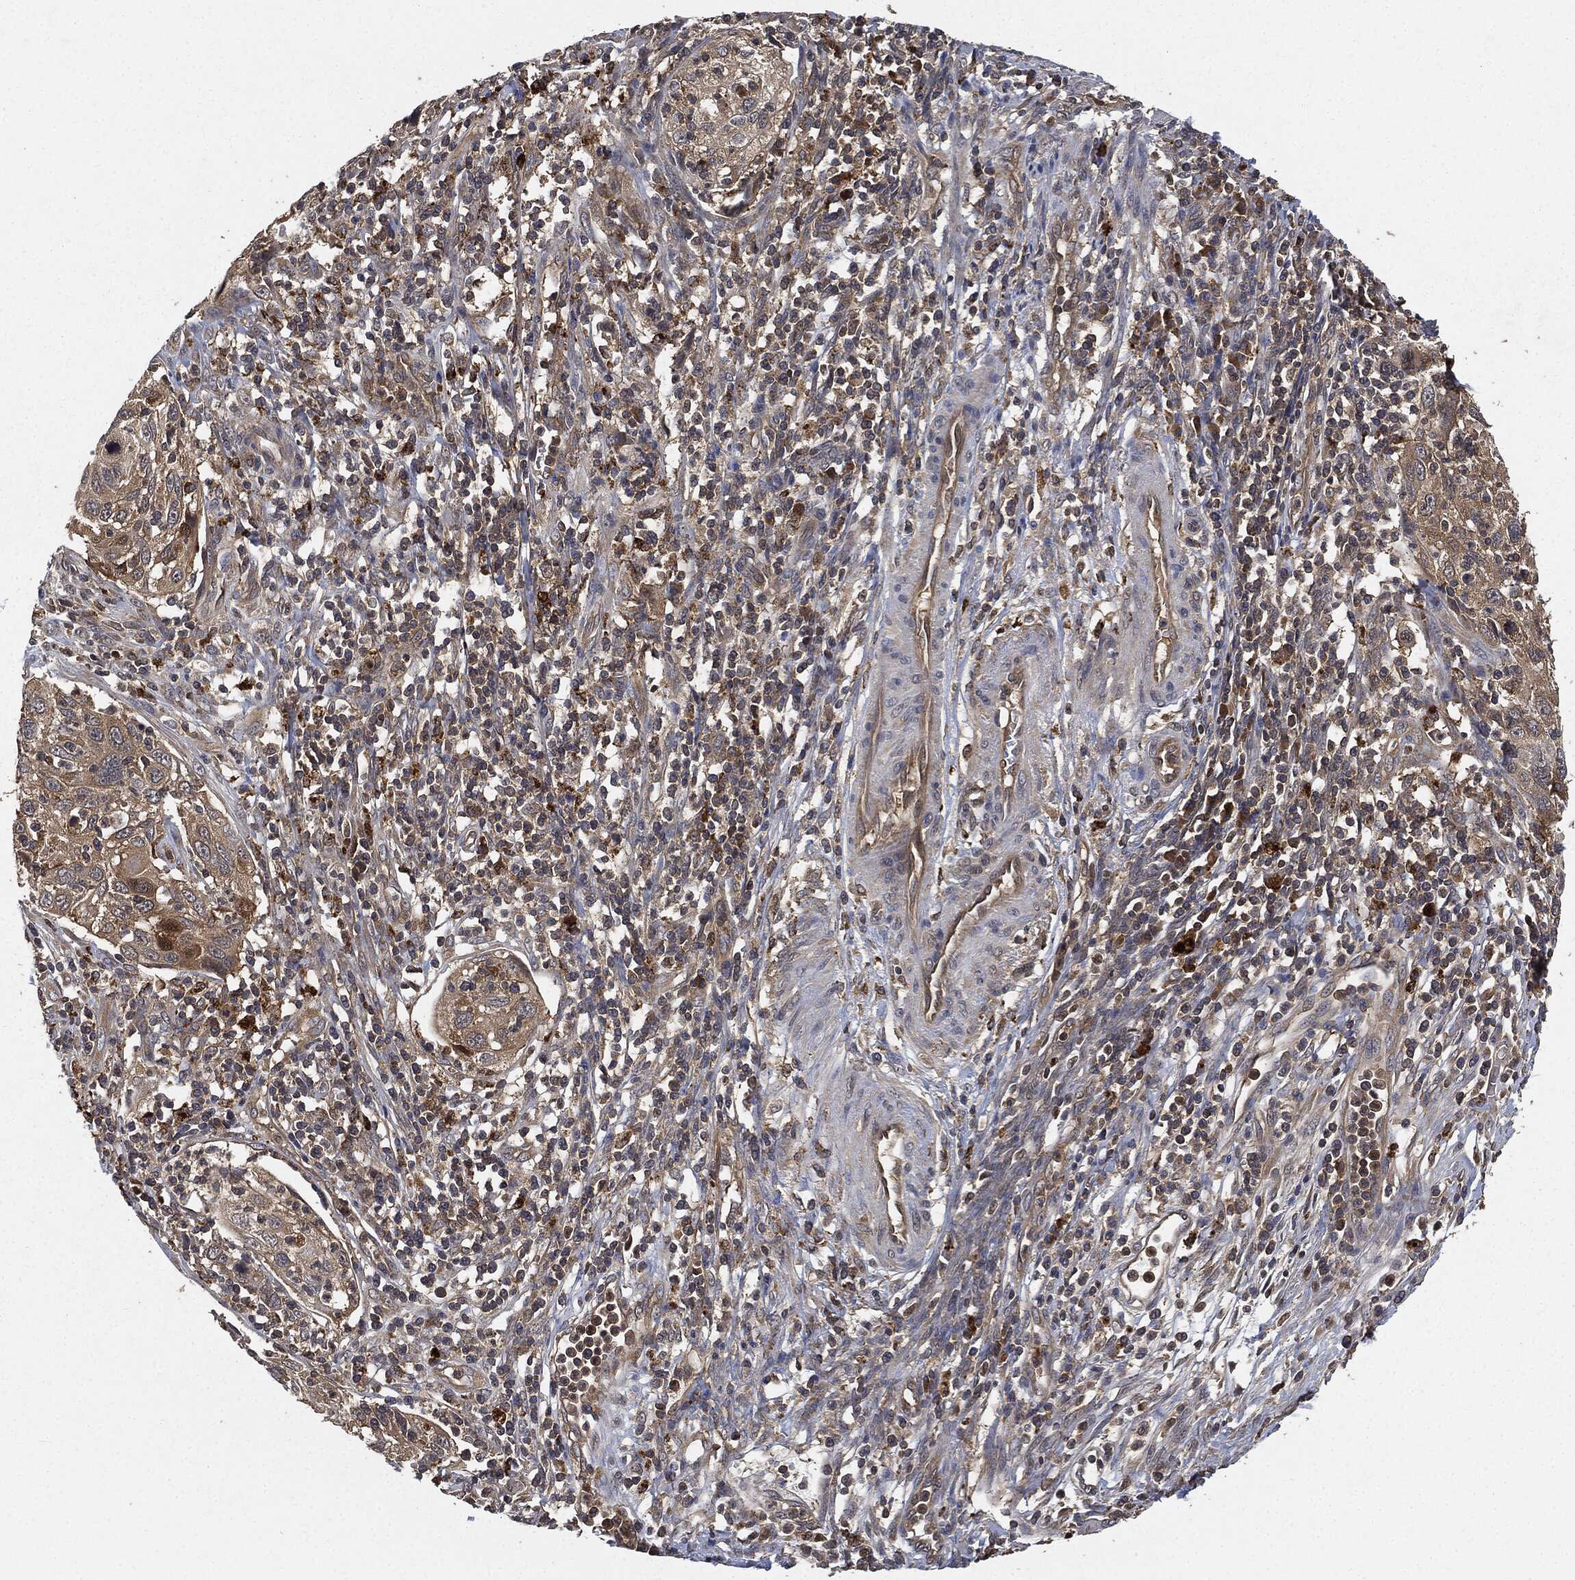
{"staining": {"intensity": "weak", "quantity": "25%-75%", "location": "cytoplasmic/membranous"}, "tissue": "cervical cancer", "cell_type": "Tumor cells", "image_type": "cancer", "snomed": [{"axis": "morphology", "description": "Squamous cell carcinoma, NOS"}, {"axis": "topography", "description": "Cervix"}], "caption": "A photomicrograph of cervical cancer (squamous cell carcinoma) stained for a protein reveals weak cytoplasmic/membranous brown staining in tumor cells.", "gene": "BRAF", "patient": {"sex": "female", "age": 70}}